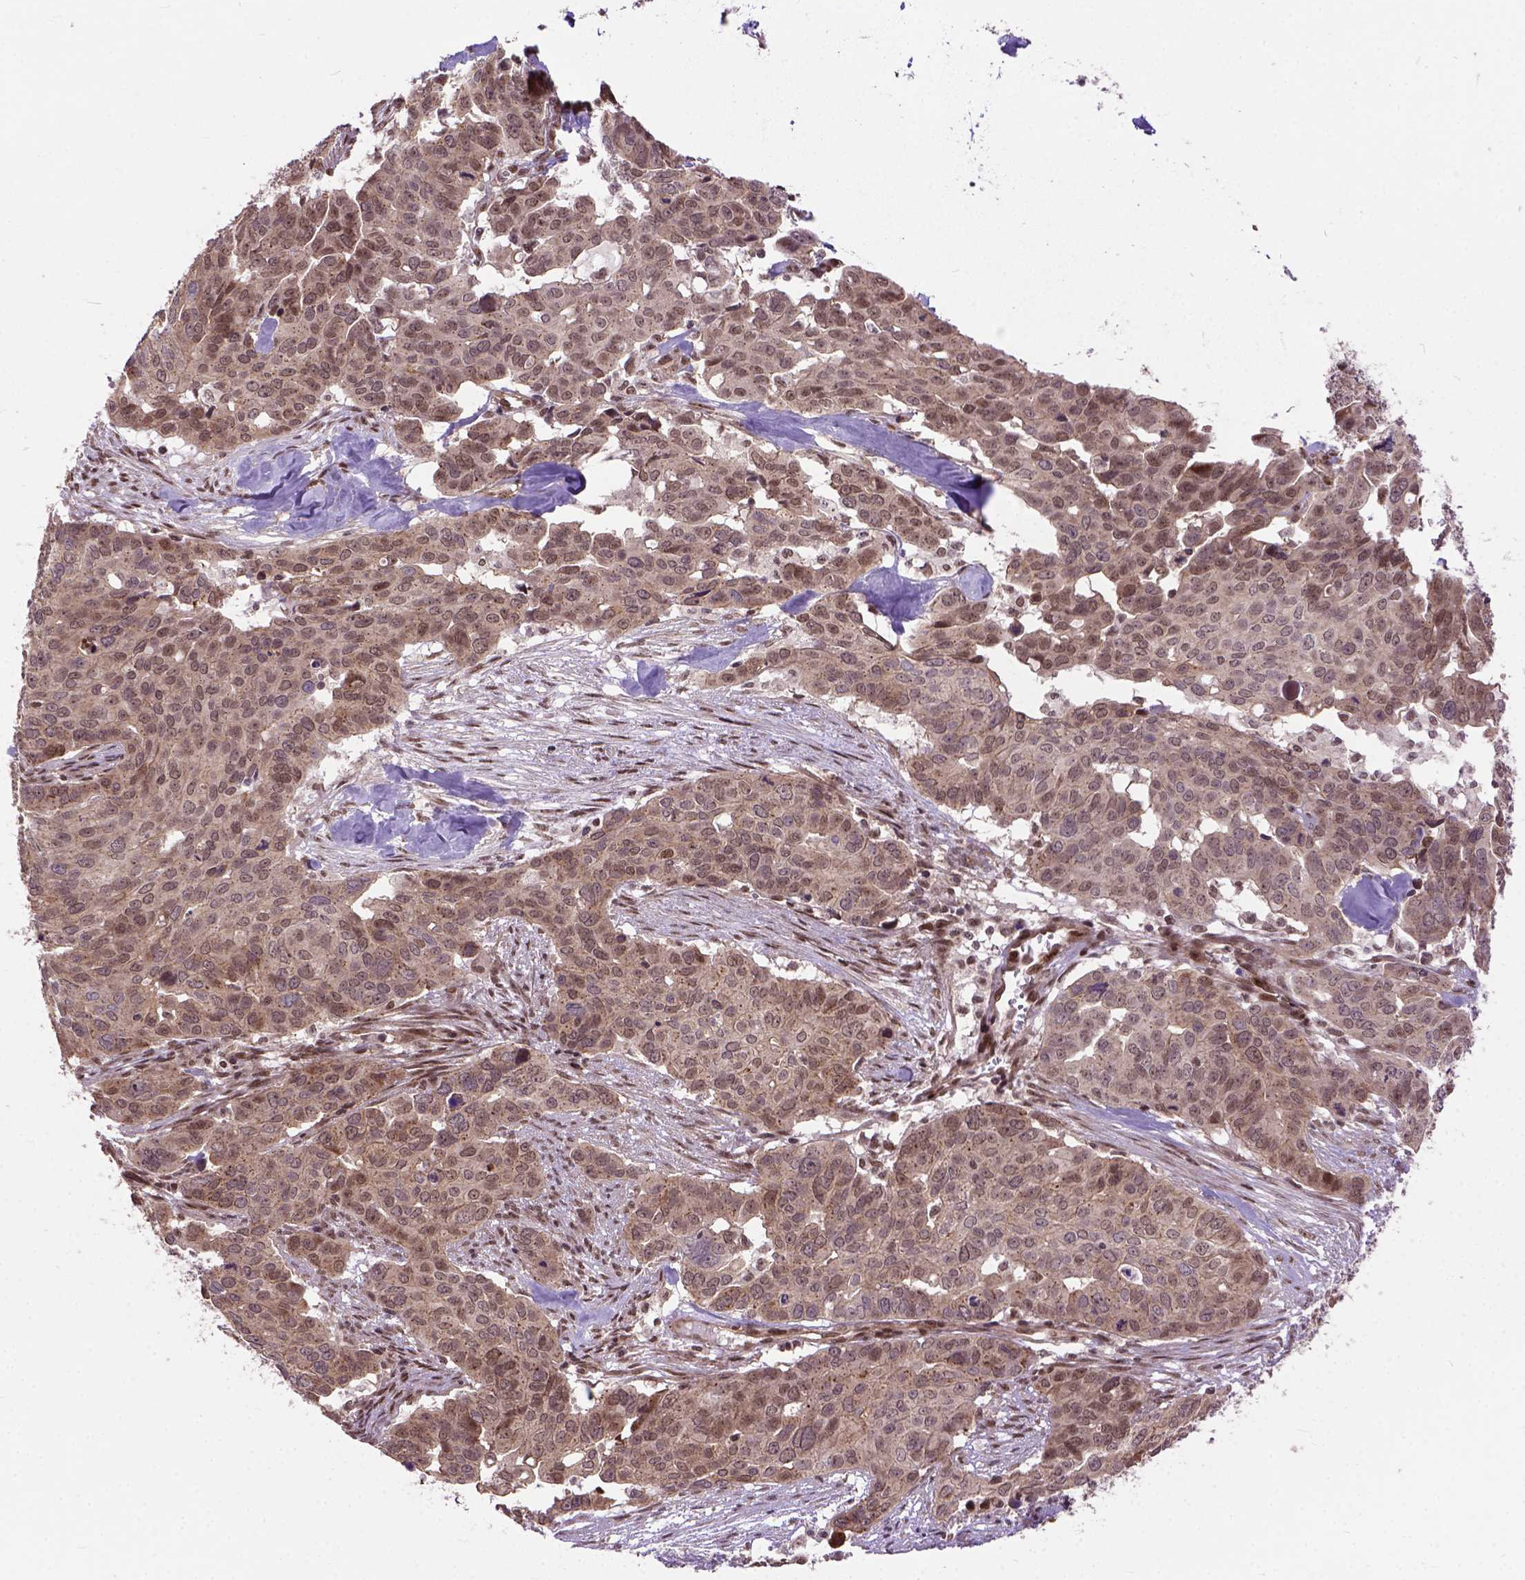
{"staining": {"intensity": "moderate", "quantity": "25%-75%", "location": "nuclear"}, "tissue": "ovarian cancer", "cell_type": "Tumor cells", "image_type": "cancer", "snomed": [{"axis": "morphology", "description": "Carcinoma, endometroid"}, {"axis": "topography", "description": "Ovary"}], "caption": "This image reveals immunohistochemistry staining of ovarian cancer, with medium moderate nuclear expression in about 25%-75% of tumor cells.", "gene": "ZNF630", "patient": {"sex": "female", "age": 78}}